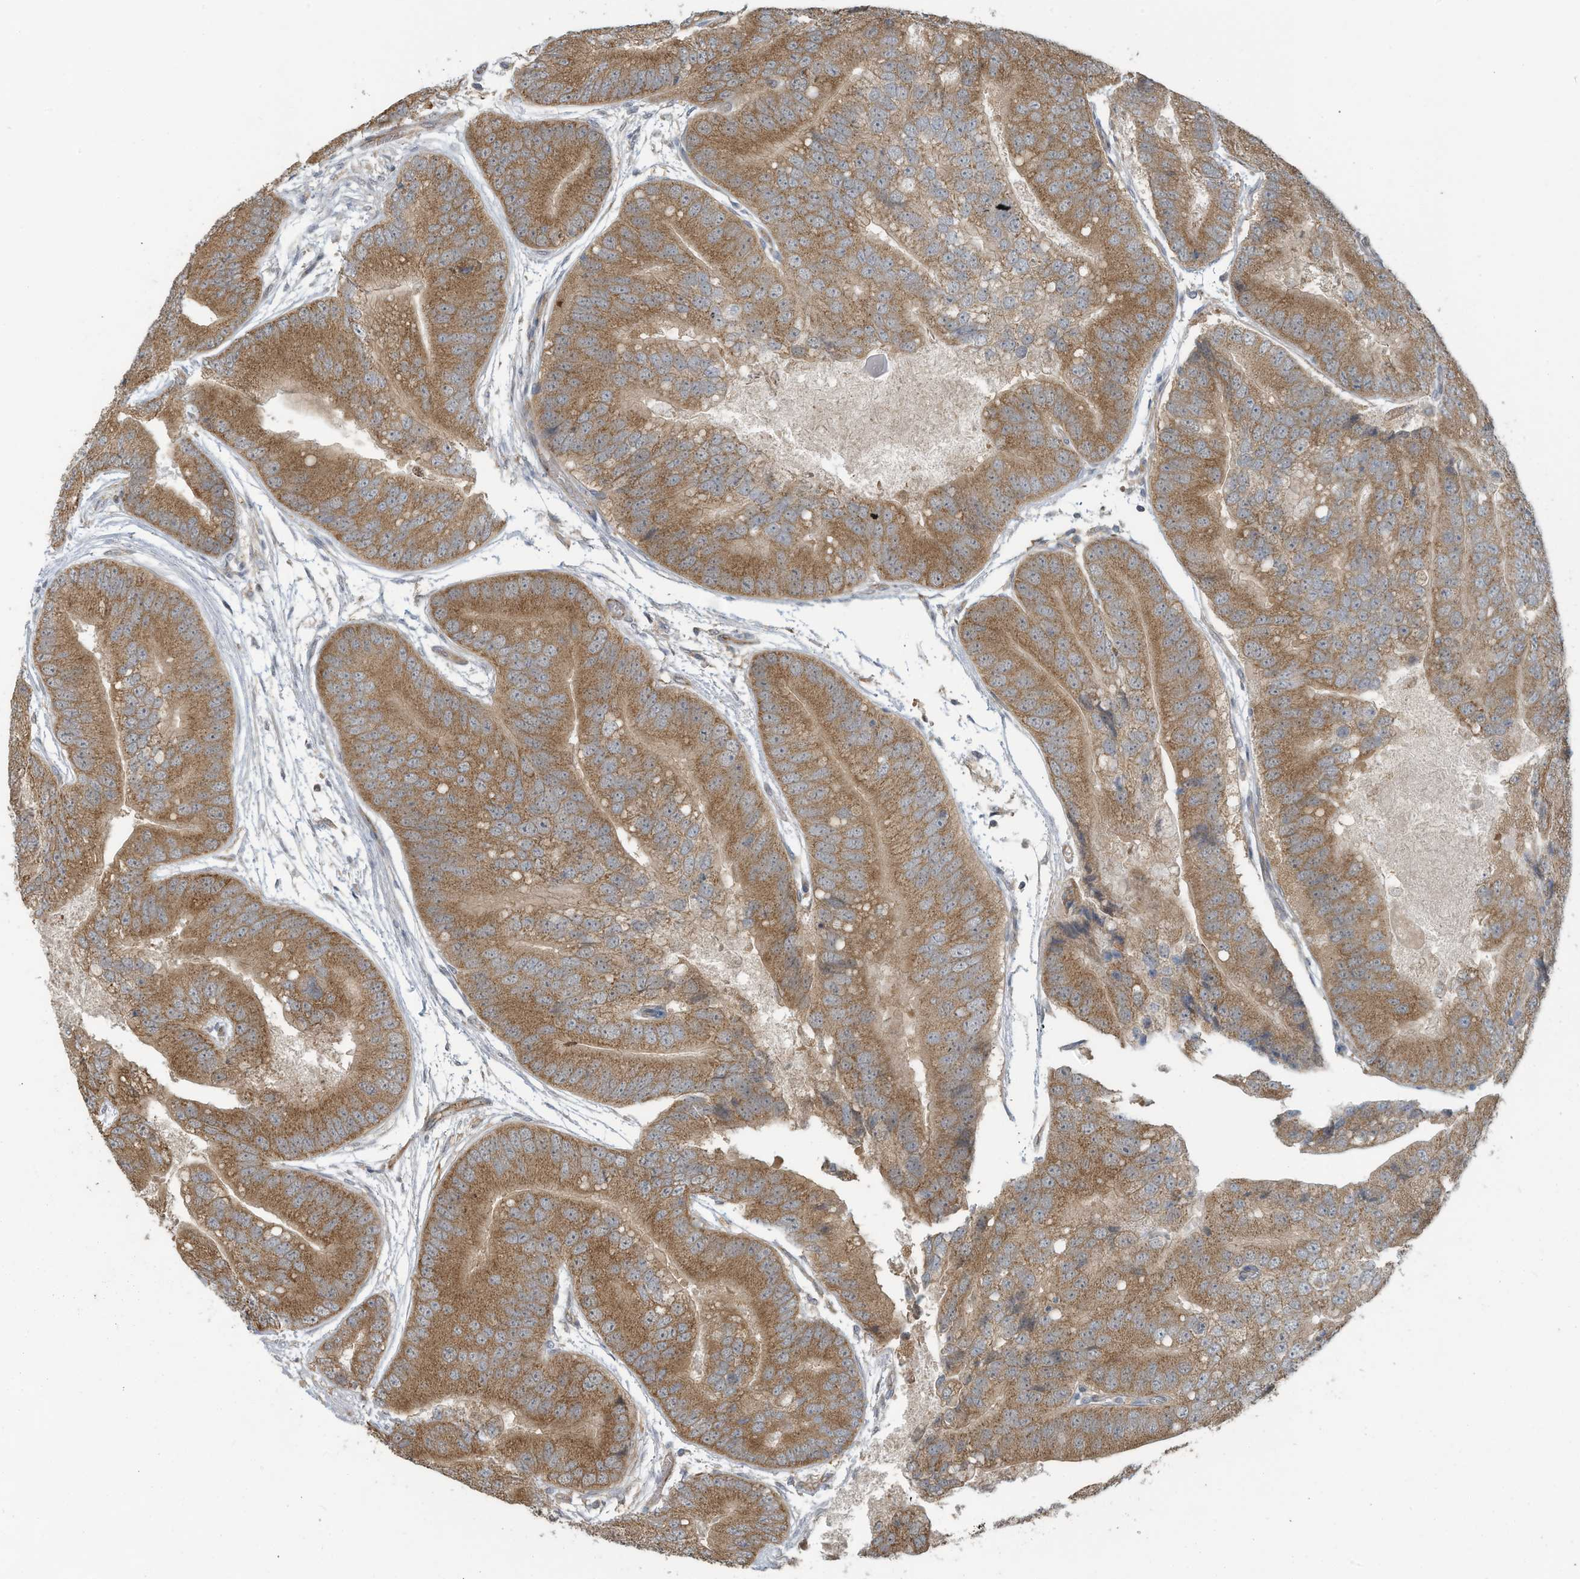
{"staining": {"intensity": "moderate", "quantity": ">75%", "location": "cytoplasmic/membranous"}, "tissue": "prostate cancer", "cell_type": "Tumor cells", "image_type": "cancer", "snomed": [{"axis": "morphology", "description": "Adenocarcinoma, High grade"}, {"axis": "topography", "description": "Prostate"}], "caption": "The image demonstrates immunohistochemical staining of prostate high-grade adenocarcinoma. There is moderate cytoplasmic/membranous staining is seen in approximately >75% of tumor cells.", "gene": "ERI2", "patient": {"sex": "male", "age": 70}}